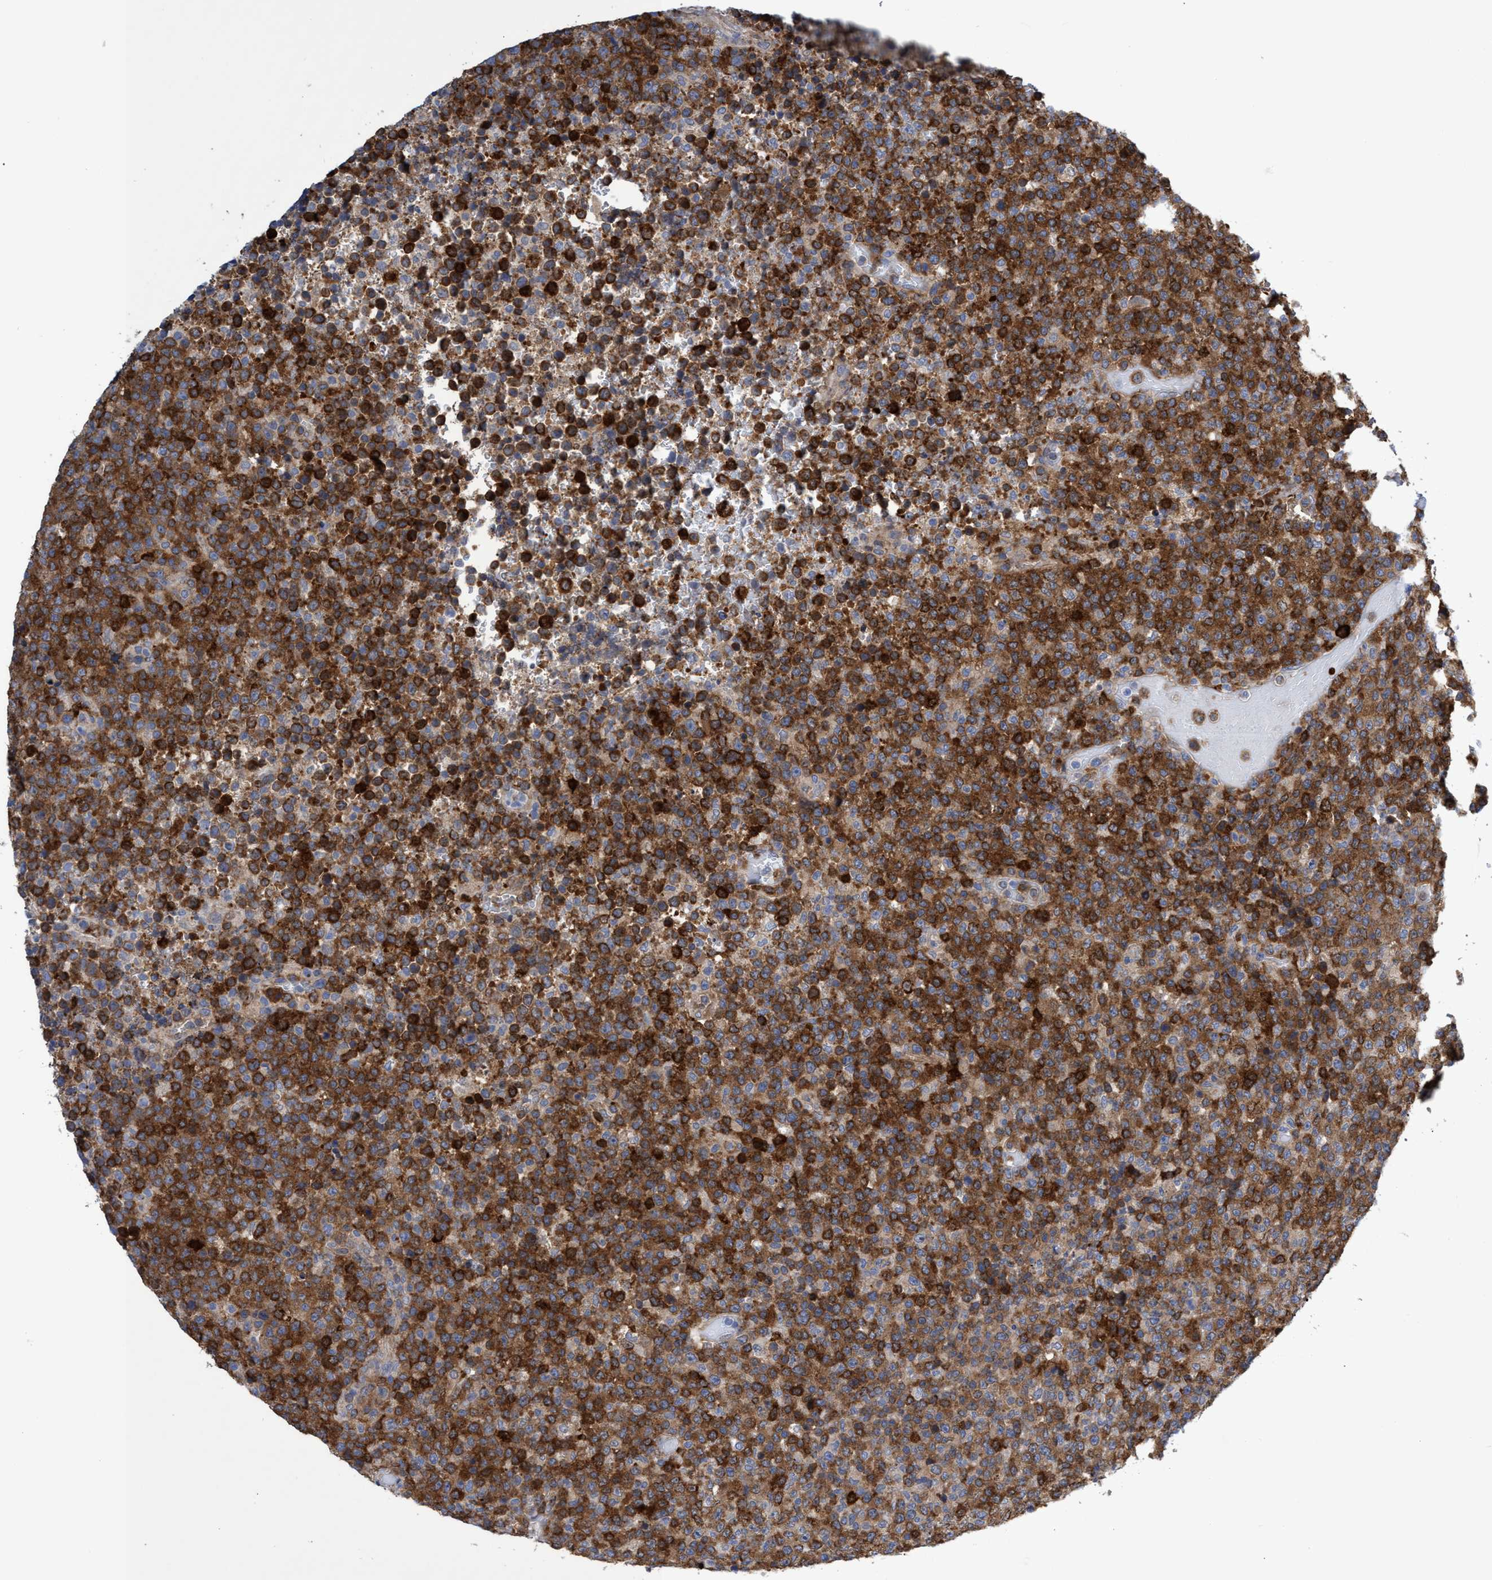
{"staining": {"intensity": "strong", "quantity": ">75%", "location": "cytoplasmic/membranous"}, "tissue": "lymphoma", "cell_type": "Tumor cells", "image_type": "cancer", "snomed": [{"axis": "morphology", "description": "Malignant lymphoma, non-Hodgkin's type, High grade"}, {"axis": "topography", "description": "Lymph node"}], "caption": "Lymphoma stained with a protein marker reveals strong staining in tumor cells.", "gene": "CRYZ", "patient": {"sex": "male", "age": 13}}